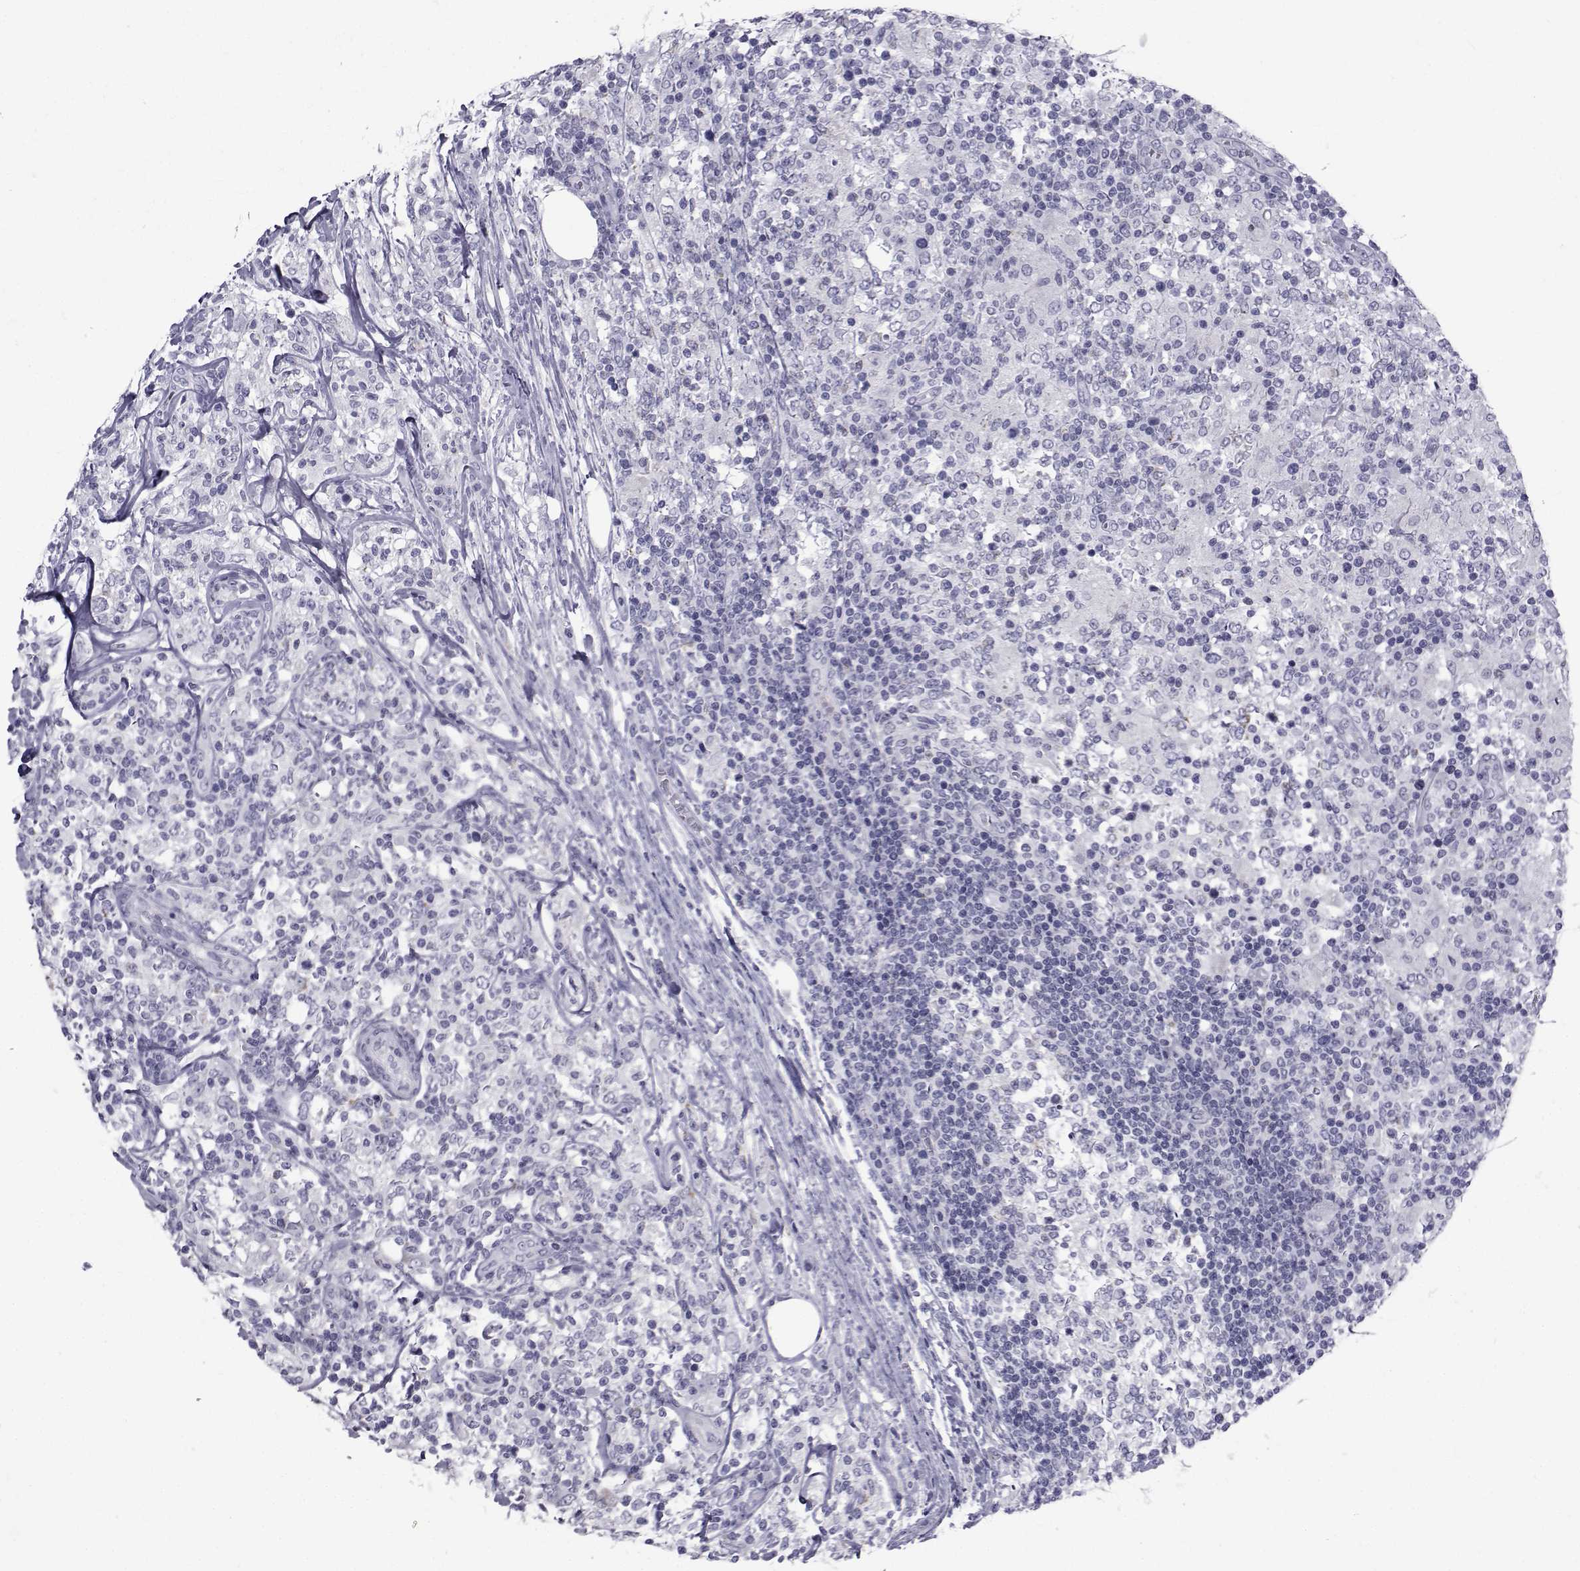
{"staining": {"intensity": "negative", "quantity": "none", "location": "none"}, "tissue": "lymphoma", "cell_type": "Tumor cells", "image_type": "cancer", "snomed": [{"axis": "morphology", "description": "Malignant lymphoma, non-Hodgkin's type, High grade"}, {"axis": "topography", "description": "Lymph node"}], "caption": "DAB (3,3'-diaminobenzidine) immunohistochemical staining of malignant lymphoma, non-Hodgkin's type (high-grade) exhibits no significant positivity in tumor cells.", "gene": "FDXR", "patient": {"sex": "female", "age": 84}}